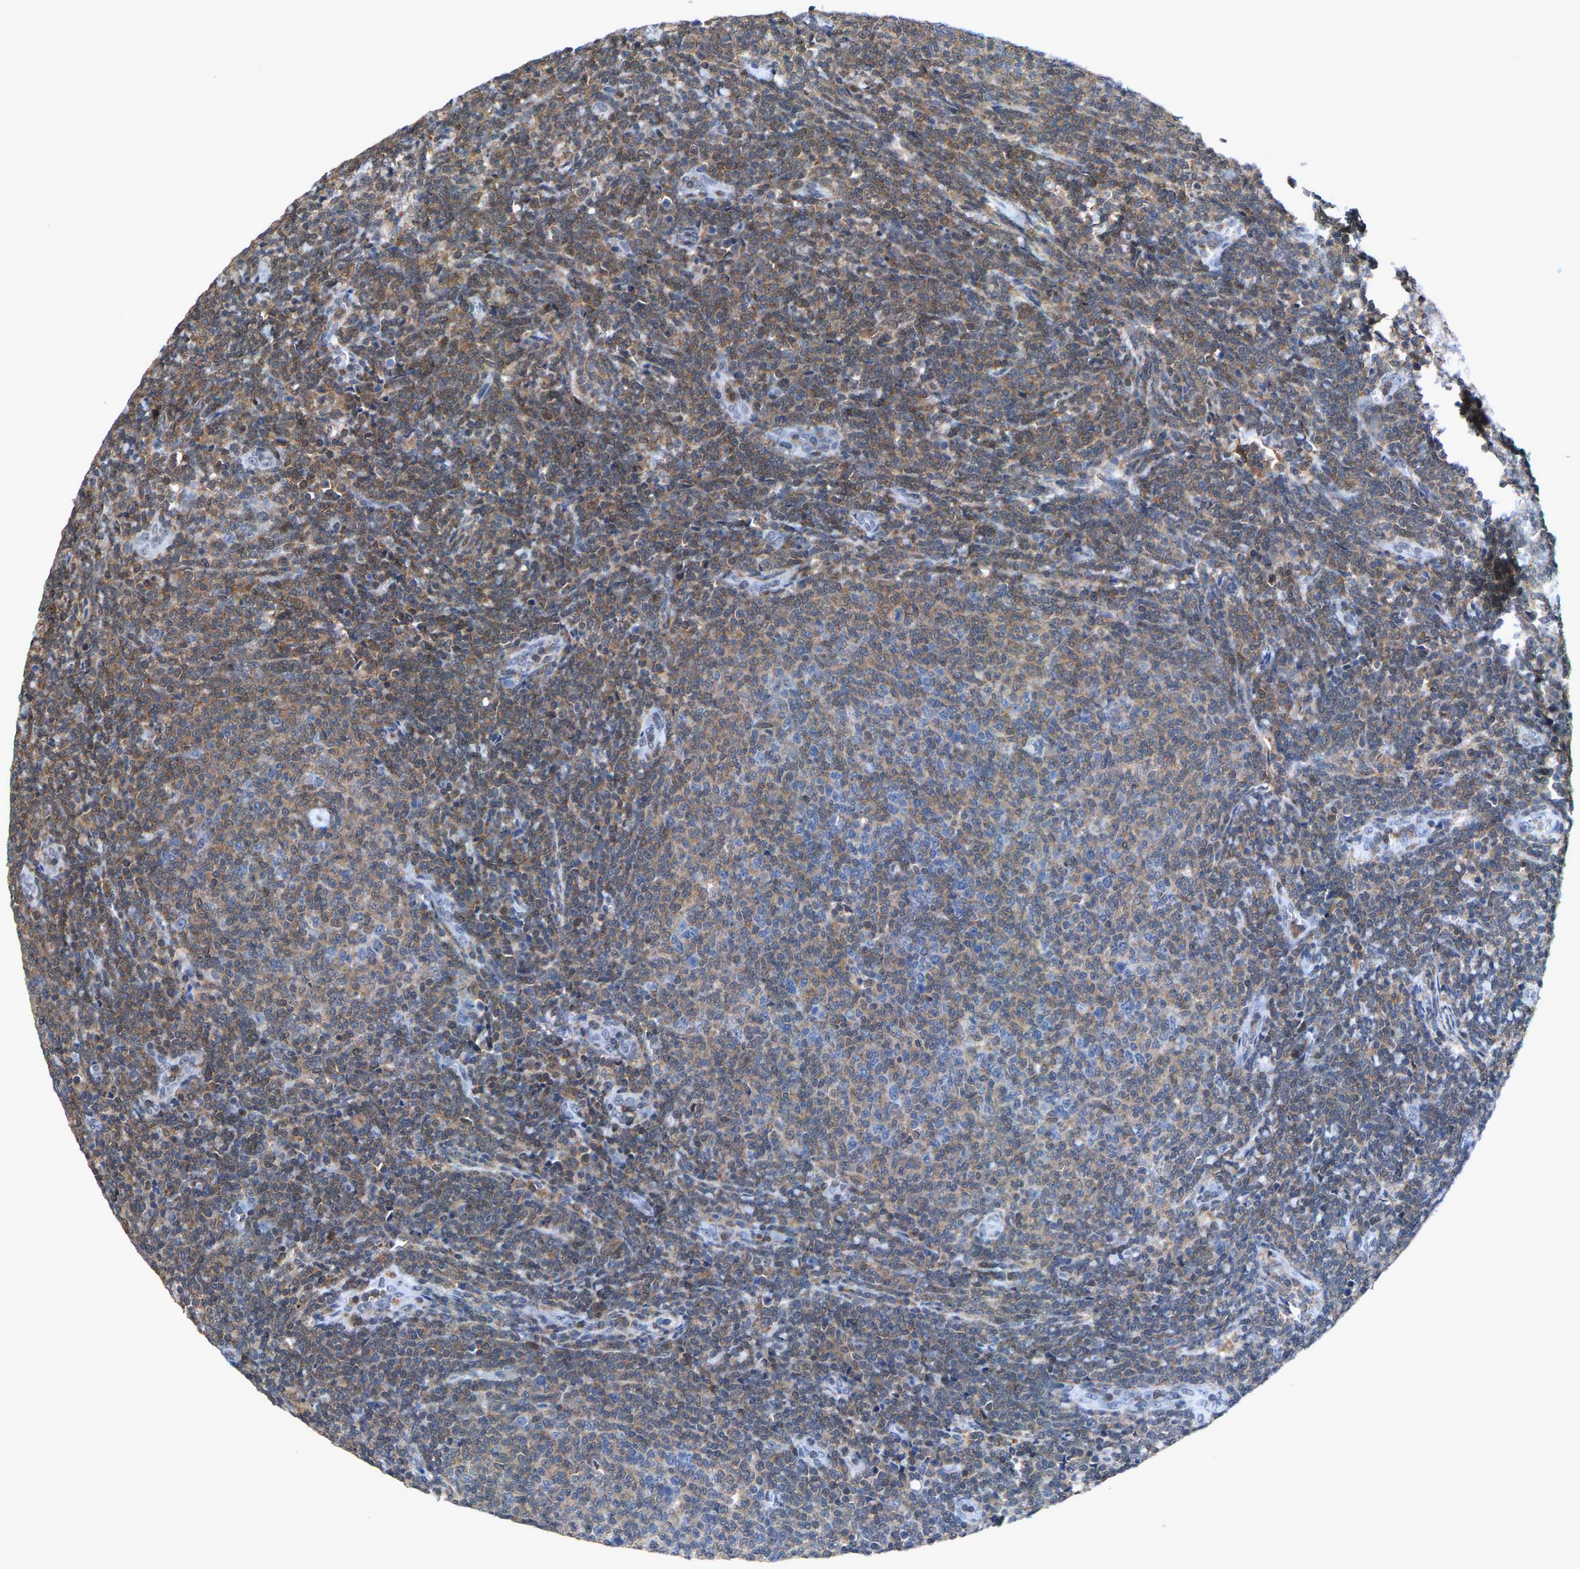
{"staining": {"intensity": "moderate", "quantity": "25%-75%", "location": "cytoplasmic/membranous"}, "tissue": "lymphoma", "cell_type": "Tumor cells", "image_type": "cancer", "snomed": [{"axis": "morphology", "description": "Malignant lymphoma, non-Hodgkin's type, Low grade"}, {"axis": "topography", "description": "Lymph node"}], "caption": "Moderate cytoplasmic/membranous protein expression is identified in approximately 25%-75% of tumor cells in malignant lymphoma, non-Hodgkin's type (low-grade). Nuclei are stained in blue.", "gene": "FGD3", "patient": {"sex": "male", "age": 66}}